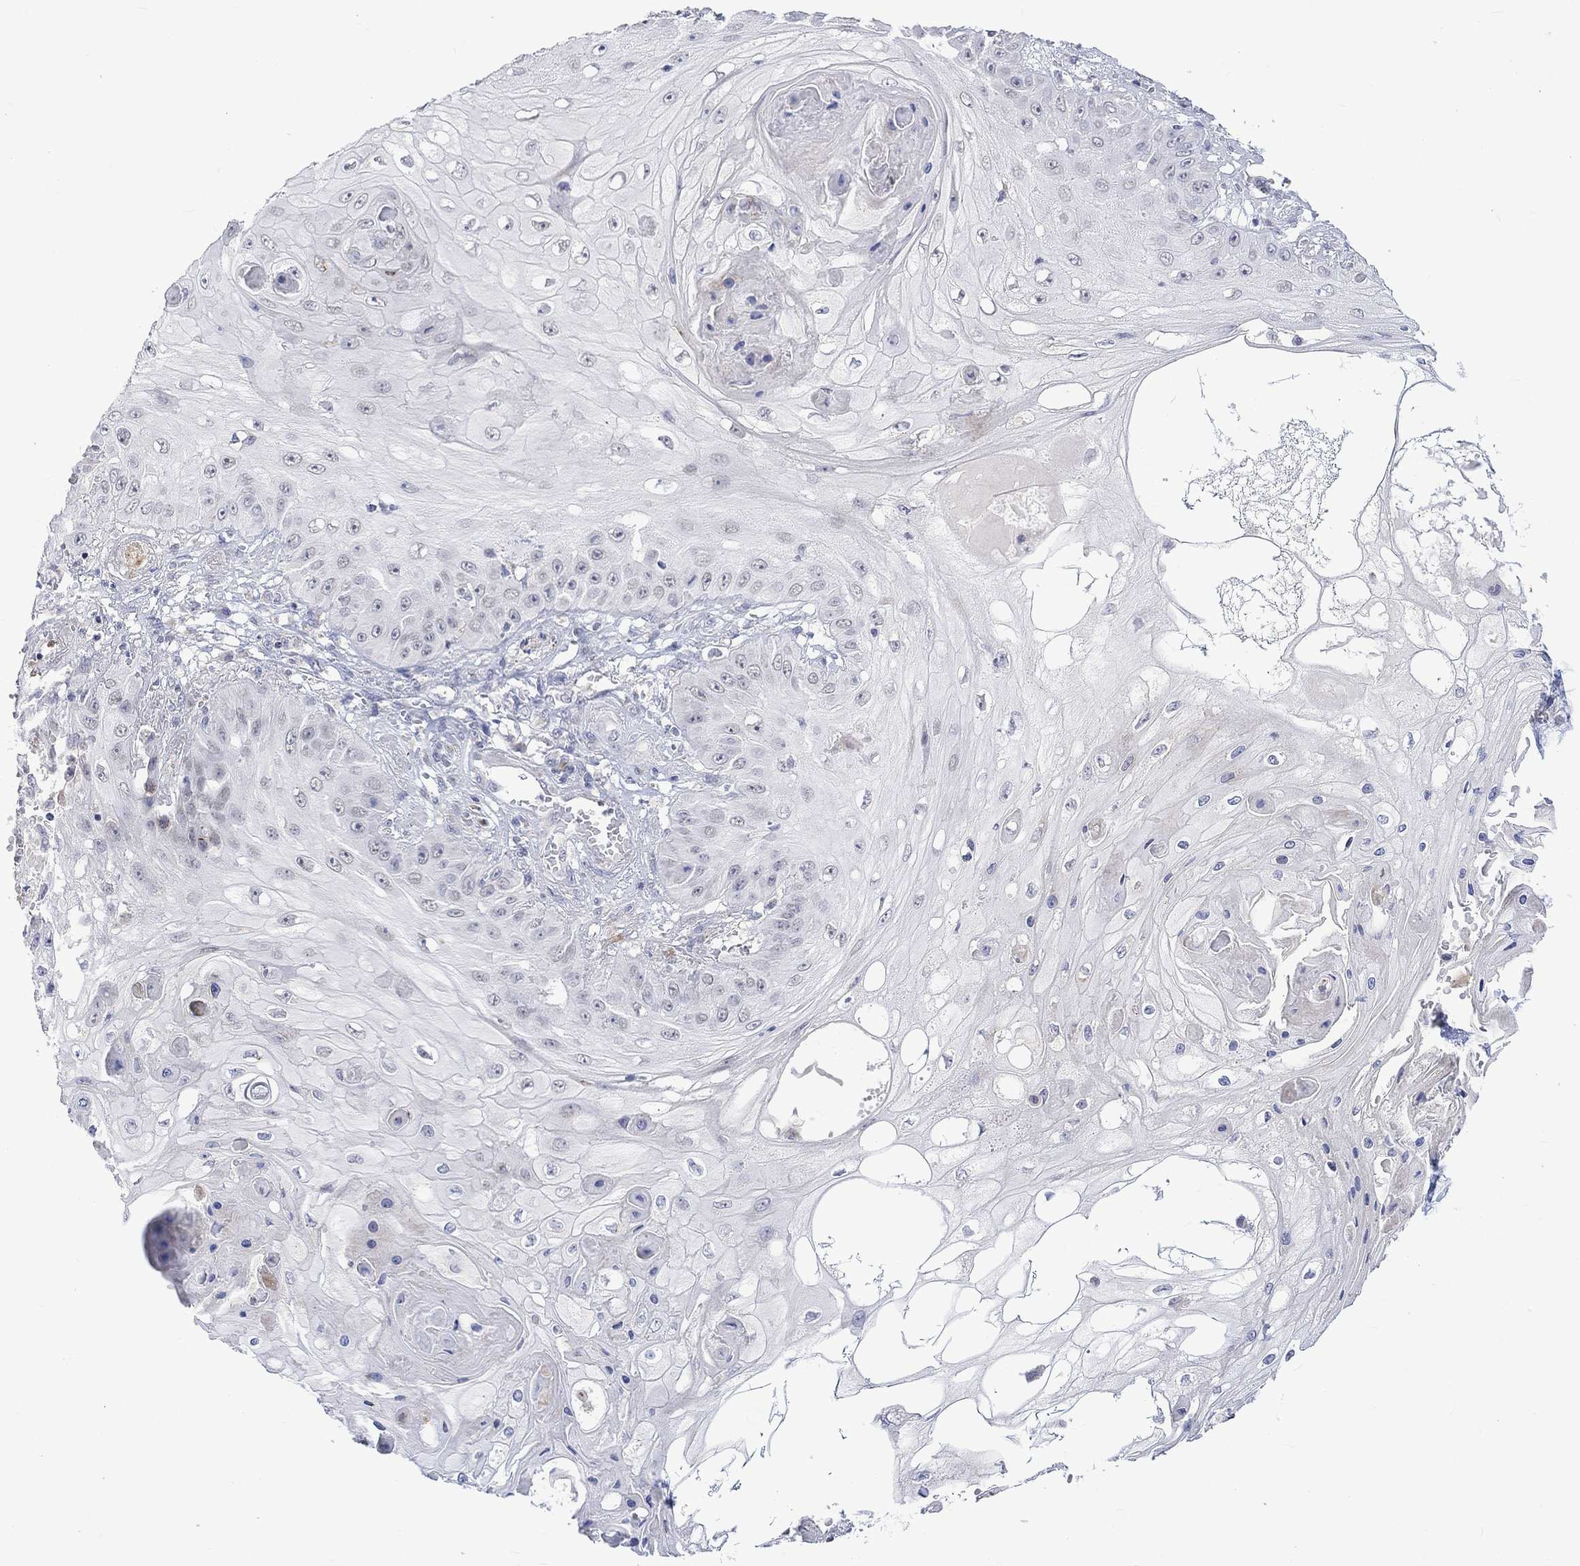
{"staining": {"intensity": "negative", "quantity": "none", "location": "none"}, "tissue": "skin cancer", "cell_type": "Tumor cells", "image_type": "cancer", "snomed": [{"axis": "morphology", "description": "Squamous cell carcinoma, NOS"}, {"axis": "topography", "description": "Skin"}], "caption": "Human skin cancer (squamous cell carcinoma) stained for a protein using IHC reveals no staining in tumor cells.", "gene": "SLC48A1", "patient": {"sex": "male", "age": 70}}